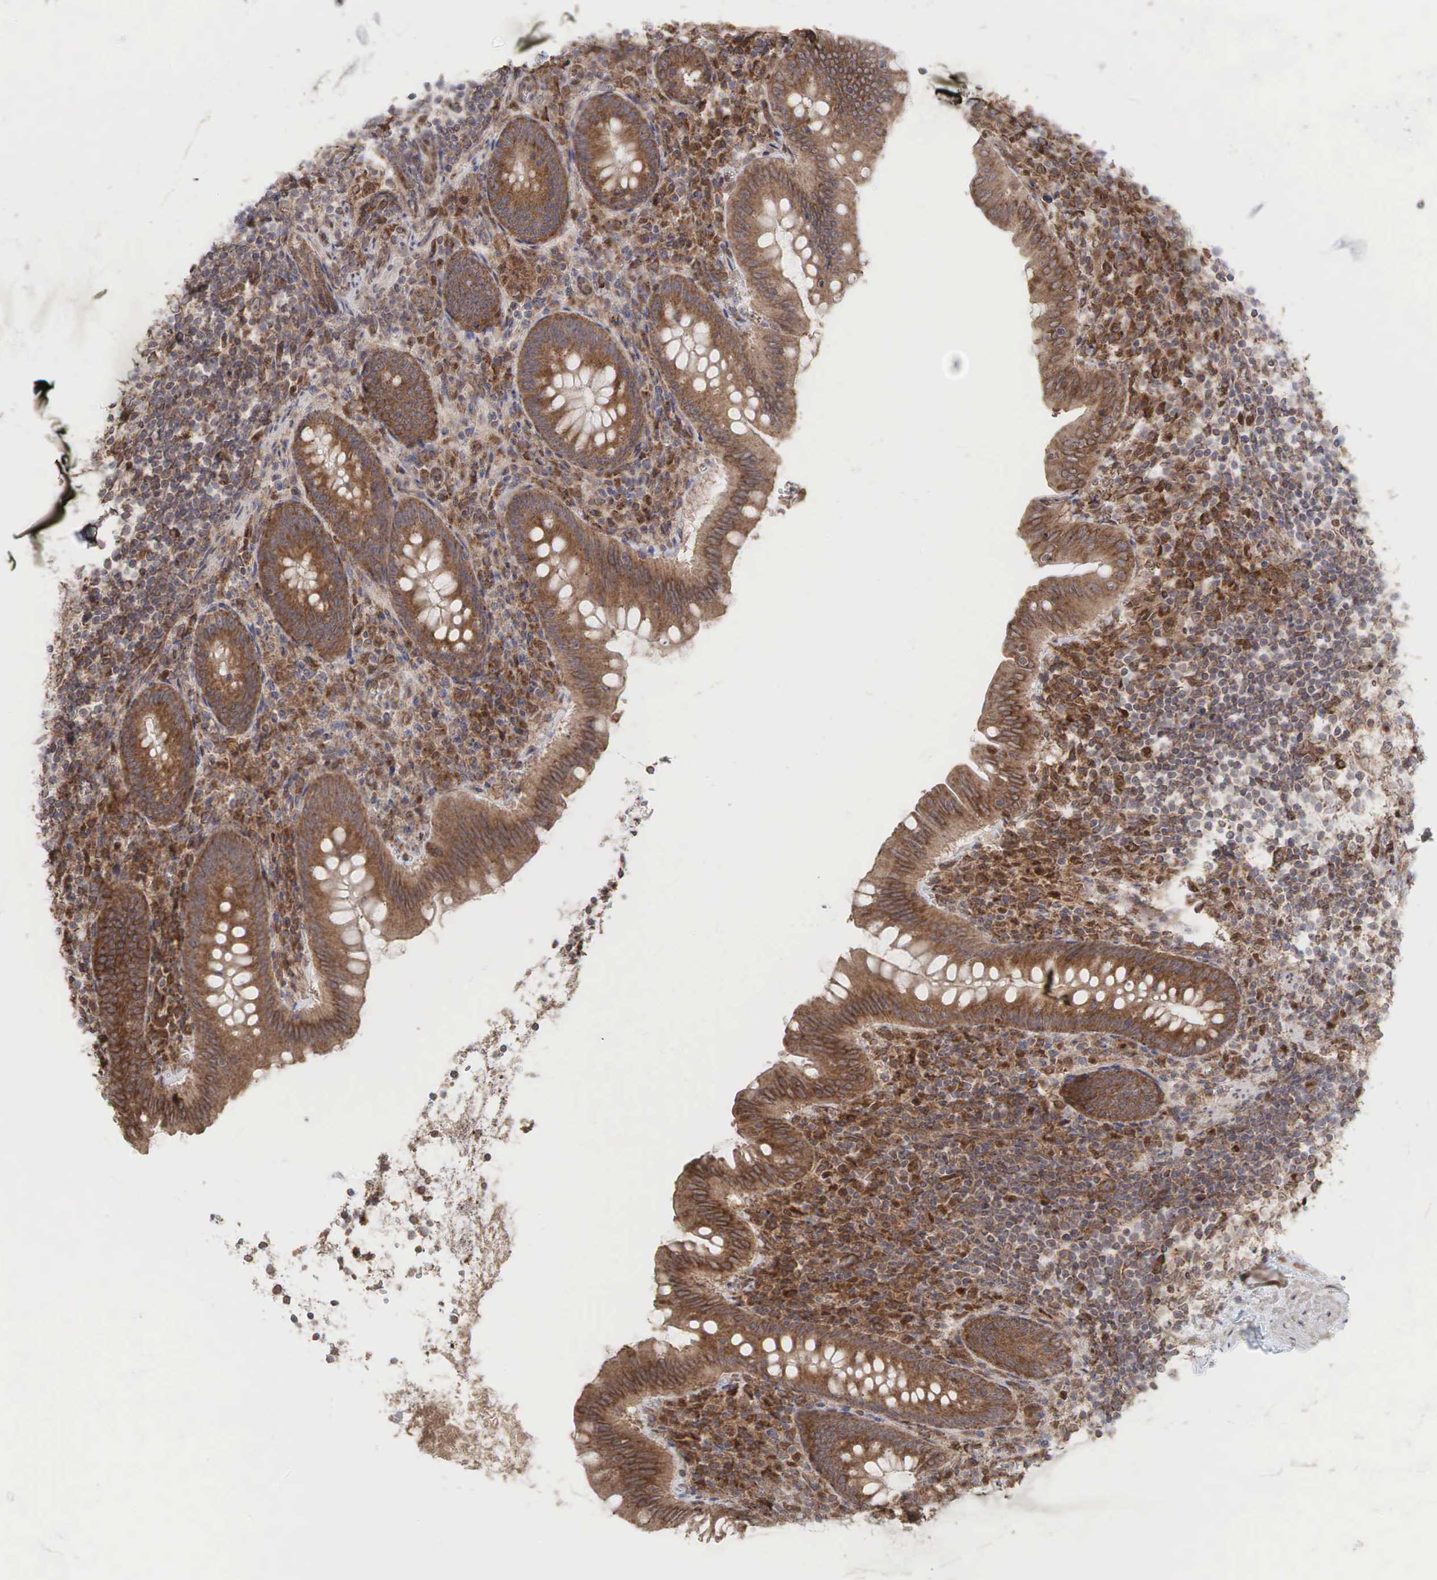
{"staining": {"intensity": "strong", "quantity": ">75%", "location": "cytoplasmic/membranous"}, "tissue": "appendix", "cell_type": "Glandular cells", "image_type": "normal", "snomed": [{"axis": "morphology", "description": "Normal tissue, NOS"}, {"axis": "topography", "description": "Appendix"}], "caption": "DAB (3,3'-diaminobenzidine) immunohistochemical staining of unremarkable appendix demonstrates strong cytoplasmic/membranous protein staining in approximately >75% of glandular cells.", "gene": "PABPC5", "patient": {"sex": "female", "age": 34}}